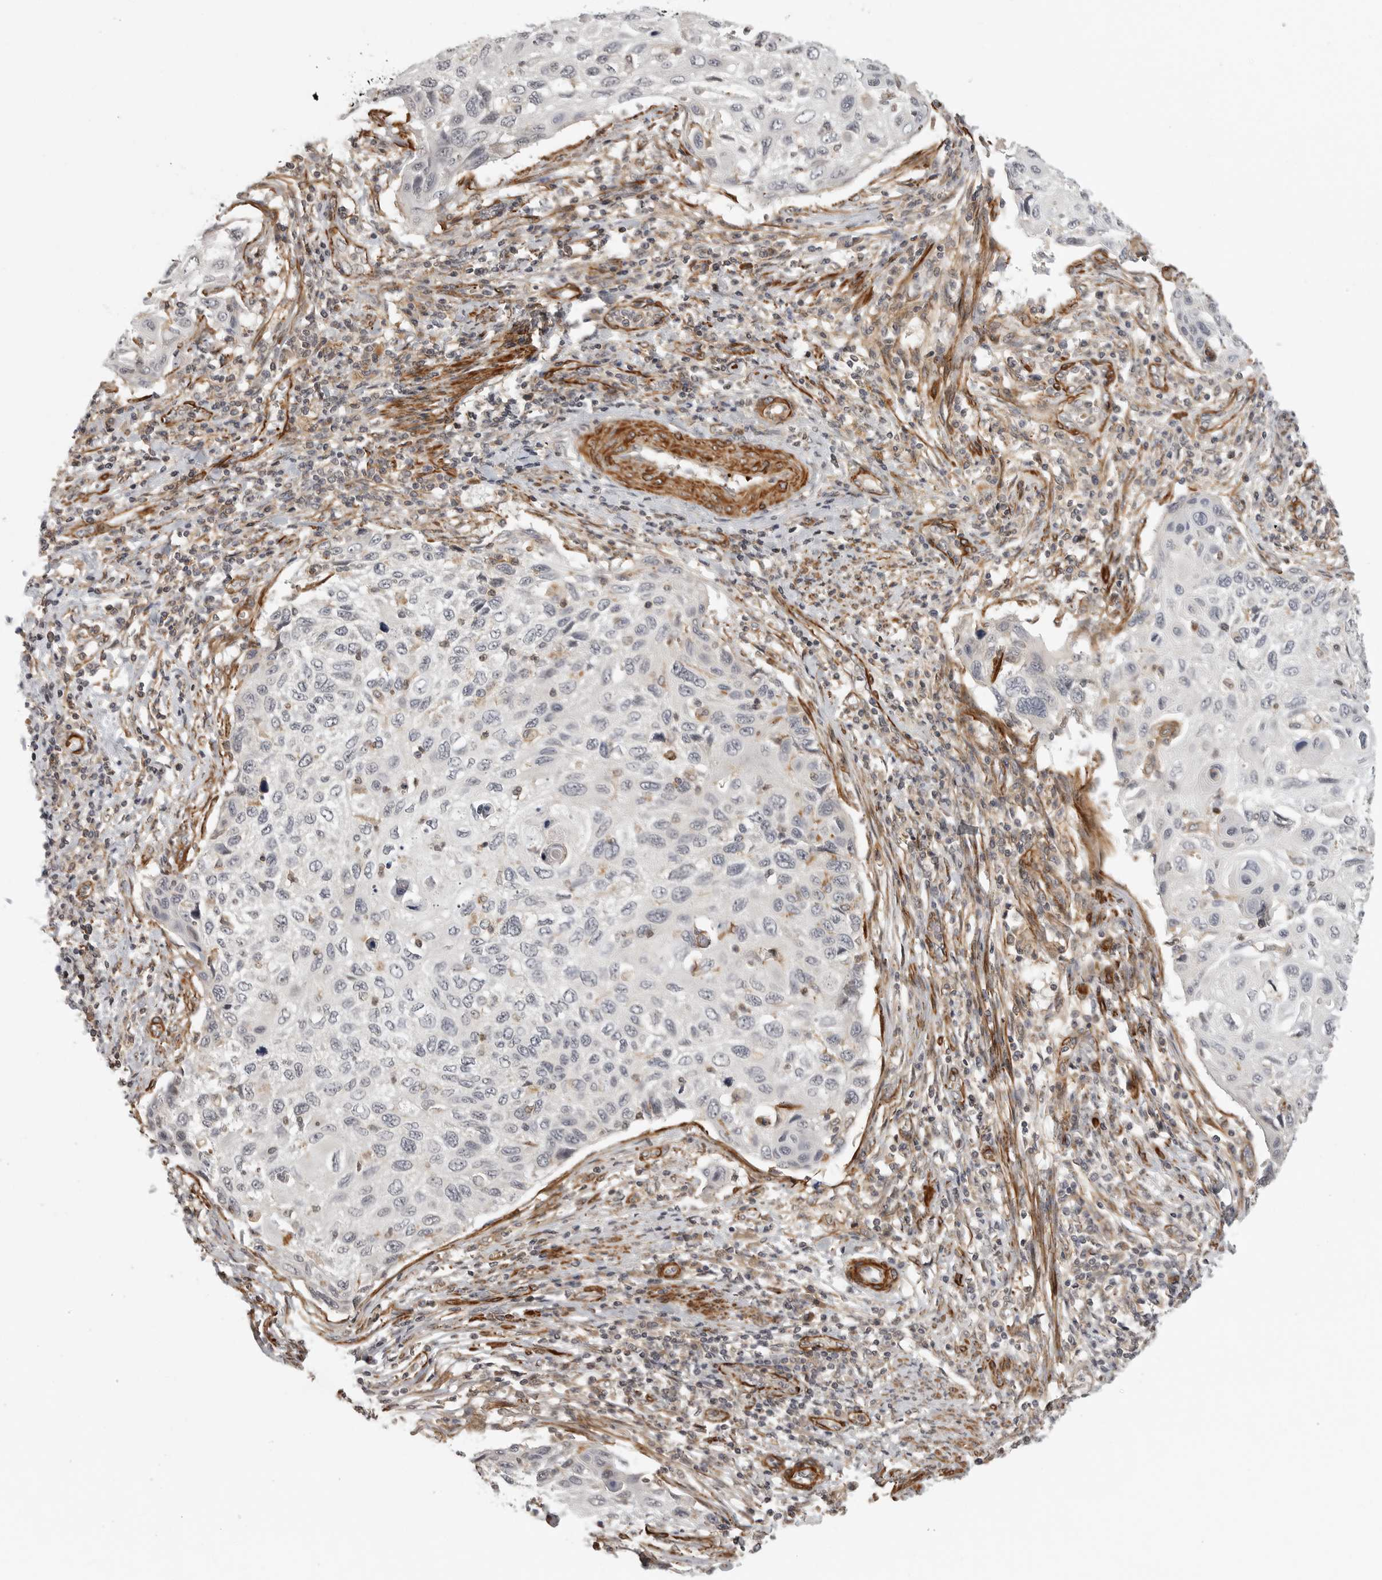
{"staining": {"intensity": "negative", "quantity": "none", "location": "none"}, "tissue": "cervical cancer", "cell_type": "Tumor cells", "image_type": "cancer", "snomed": [{"axis": "morphology", "description": "Squamous cell carcinoma, NOS"}, {"axis": "topography", "description": "Cervix"}], "caption": "High power microscopy histopathology image of an immunohistochemistry micrograph of cervical squamous cell carcinoma, revealing no significant expression in tumor cells.", "gene": "TUT4", "patient": {"sex": "female", "age": 70}}